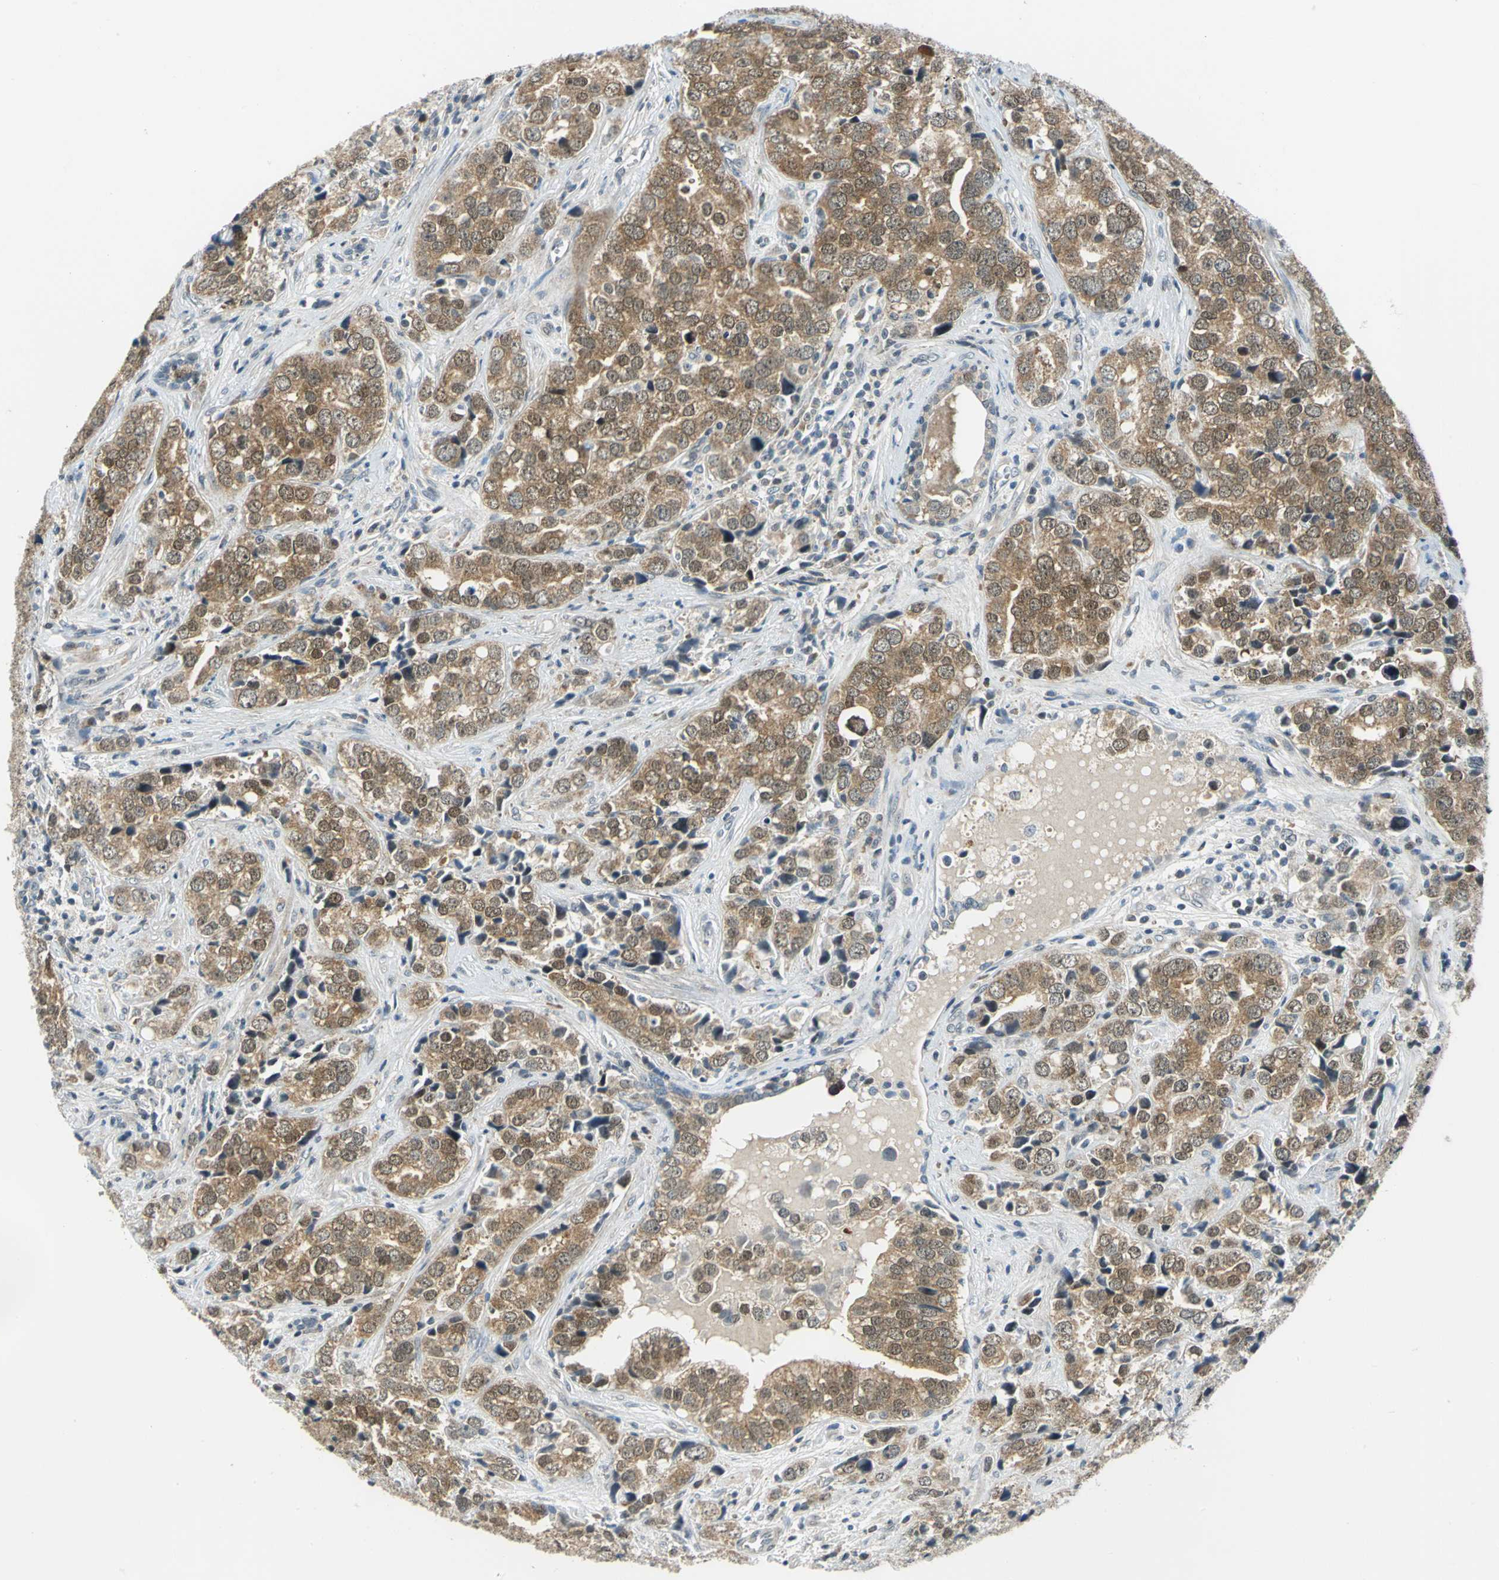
{"staining": {"intensity": "moderate", "quantity": ">75%", "location": "cytoplasmic/membranous"}, "tissue": "prostate cancer", "cell_type": "Tumor cells", "image_type": "cancer", "snomed": [{"axis": "morphology", "description": "Adenocarcinoma, High grade"}, {"axis": "topography", "description": "Prostate"}], "caption": "Moderate cytoplasmic/membranous protein positivity is identified in approximately >75% of tumor cells in prostate adenocarcinoma (high-grade).", "gene": "PIN1", "patient": {"sex": "male", "age": 71}}